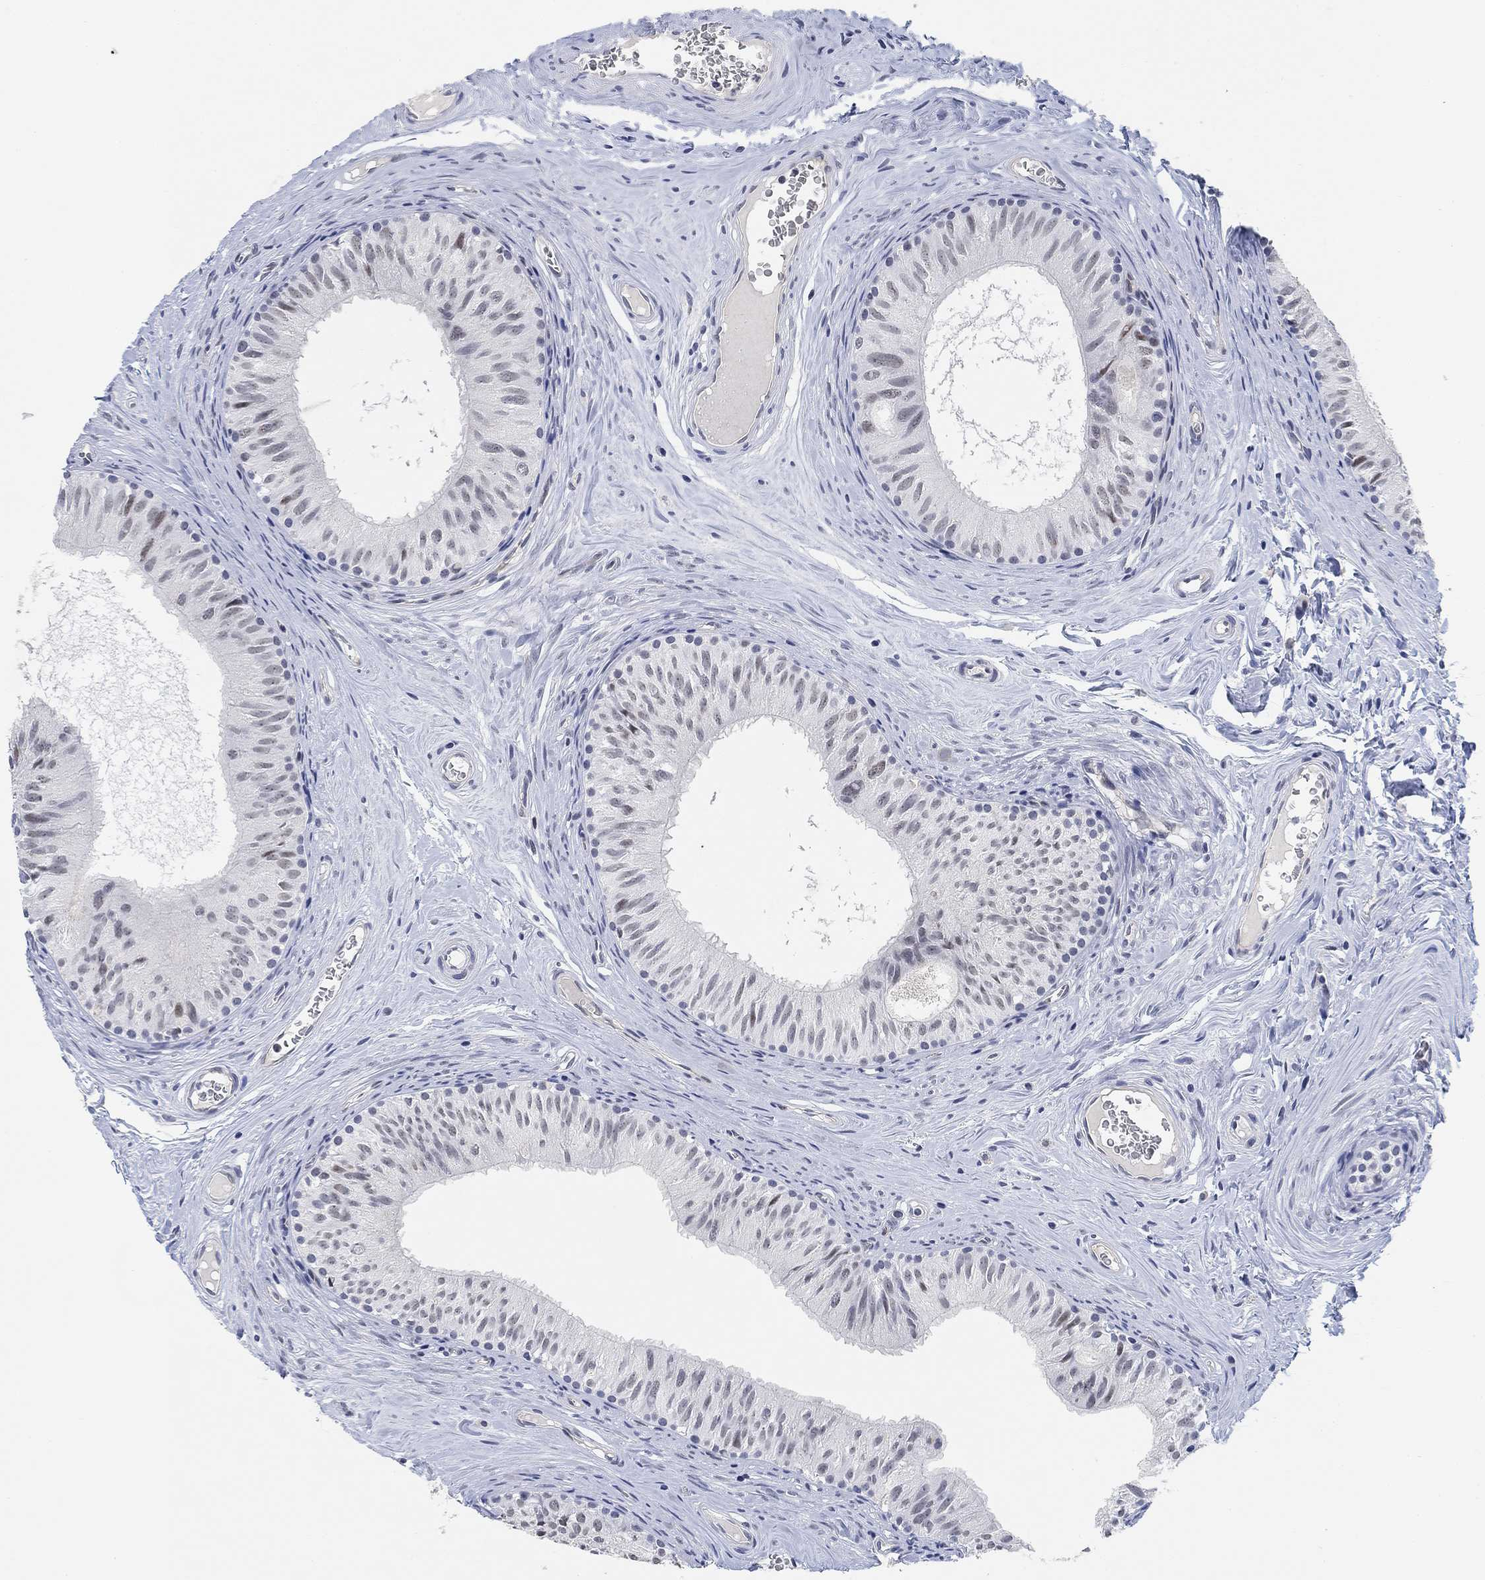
{"staining": {"intensity": "negative", "quantity": "none", "location": "none"}, "tissue": "epididymis", "cell_type": "Glandular cells", "image_type": "normal", "snomed": [{"axis": "morphology", "description": "Normal tissue, NOS"}, {"axis": "topography", "description": "Epididymis"}], "caption": "A high-resolution image shows immunohistochemistry (IHC) staining of unremarkable epididymis, which exhibits no significant expression in glandular cells. (DAB immunohistochemistry (IHC) visualized using brightfield microscopy, high magnification).", "gene": "PAX6", "patient": {"sex": "male", "age": 52}}